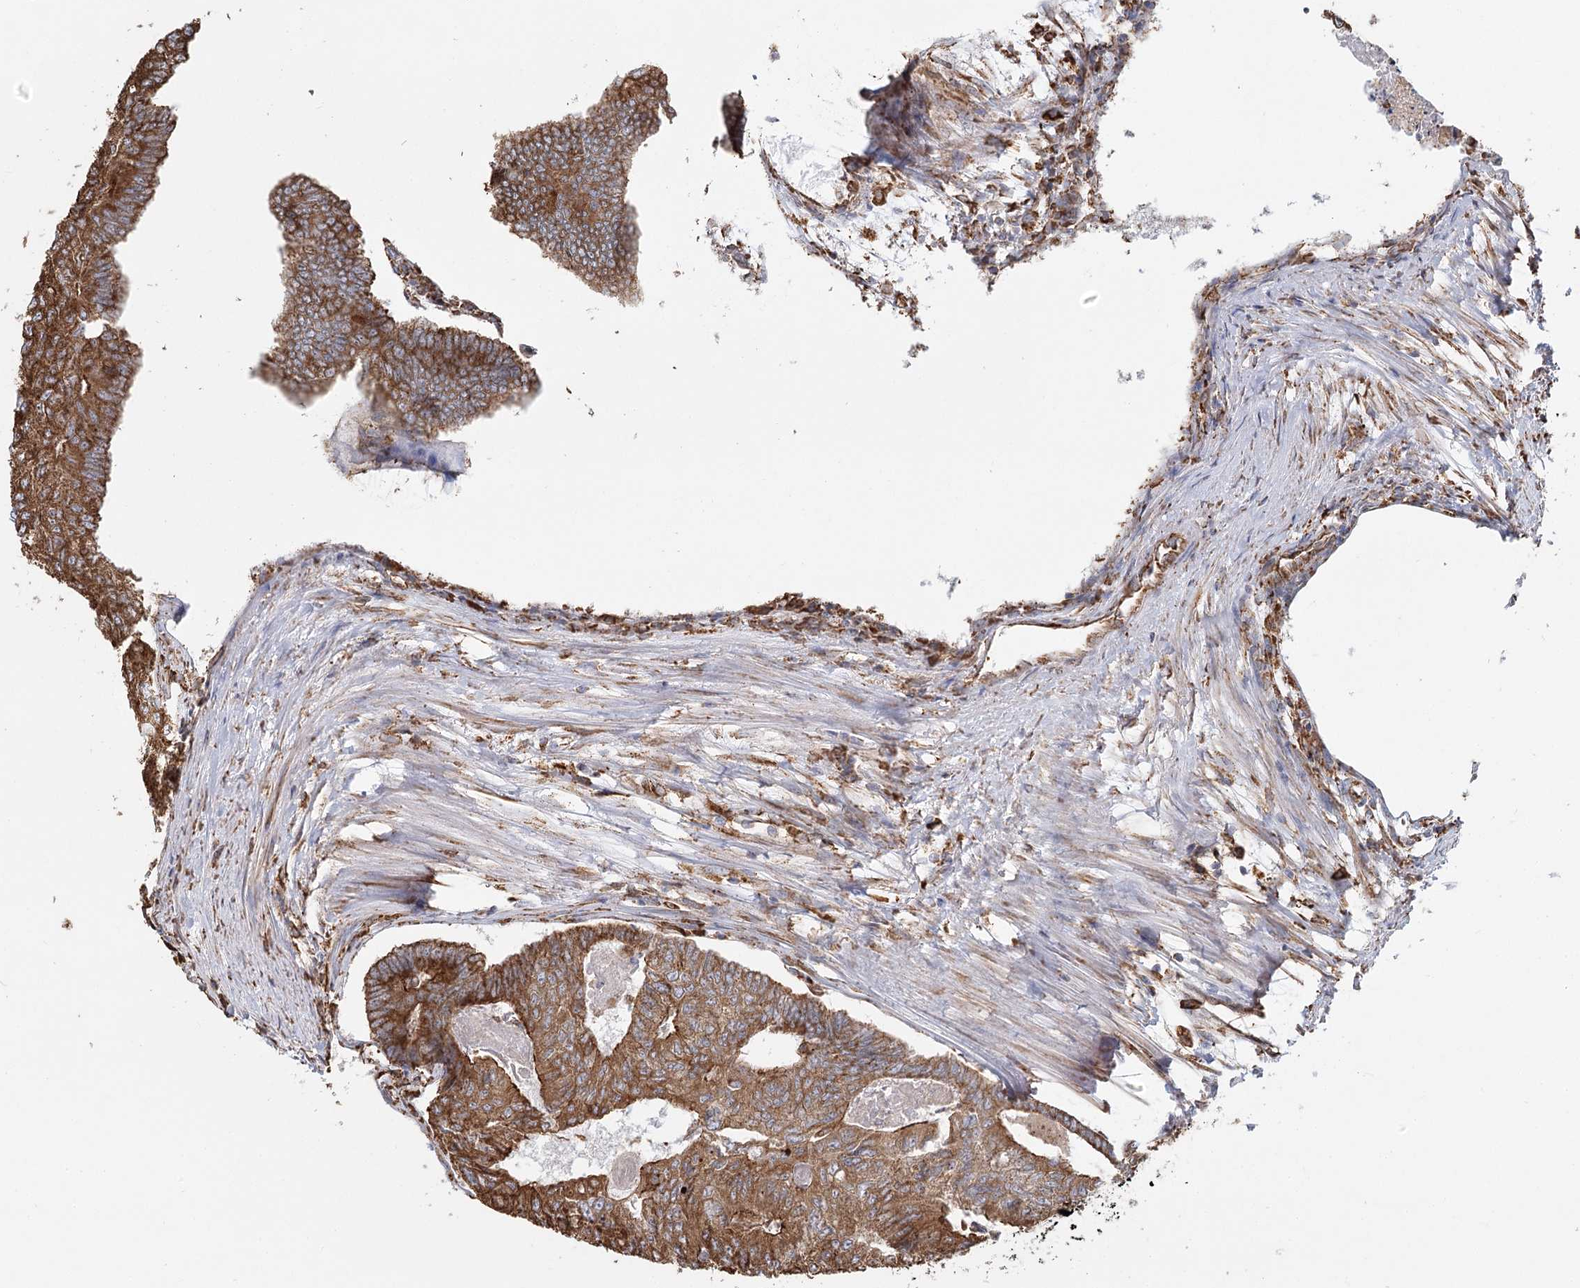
{"staining": {"intensity": "strong", "quantity": ">75%", "location": "cytoplasmic/membranous"}, "tissue": "colorectal cancer", "cell_type": "Tumor cells", "image_type": "cancer", "snomed": [{"axis": "morphology", "description": "Adenocarcinoma, NOS"}, {"axis": "topography", "description": "Colon"}], "caption": "Tumor cells show high levels of strong cytoplasmic/membranous positivity in about >75% of cells in human colorectal adenocarcinoma.", "gene": "TAS1R1", "patient": {"sex": "female", "age": 67}}